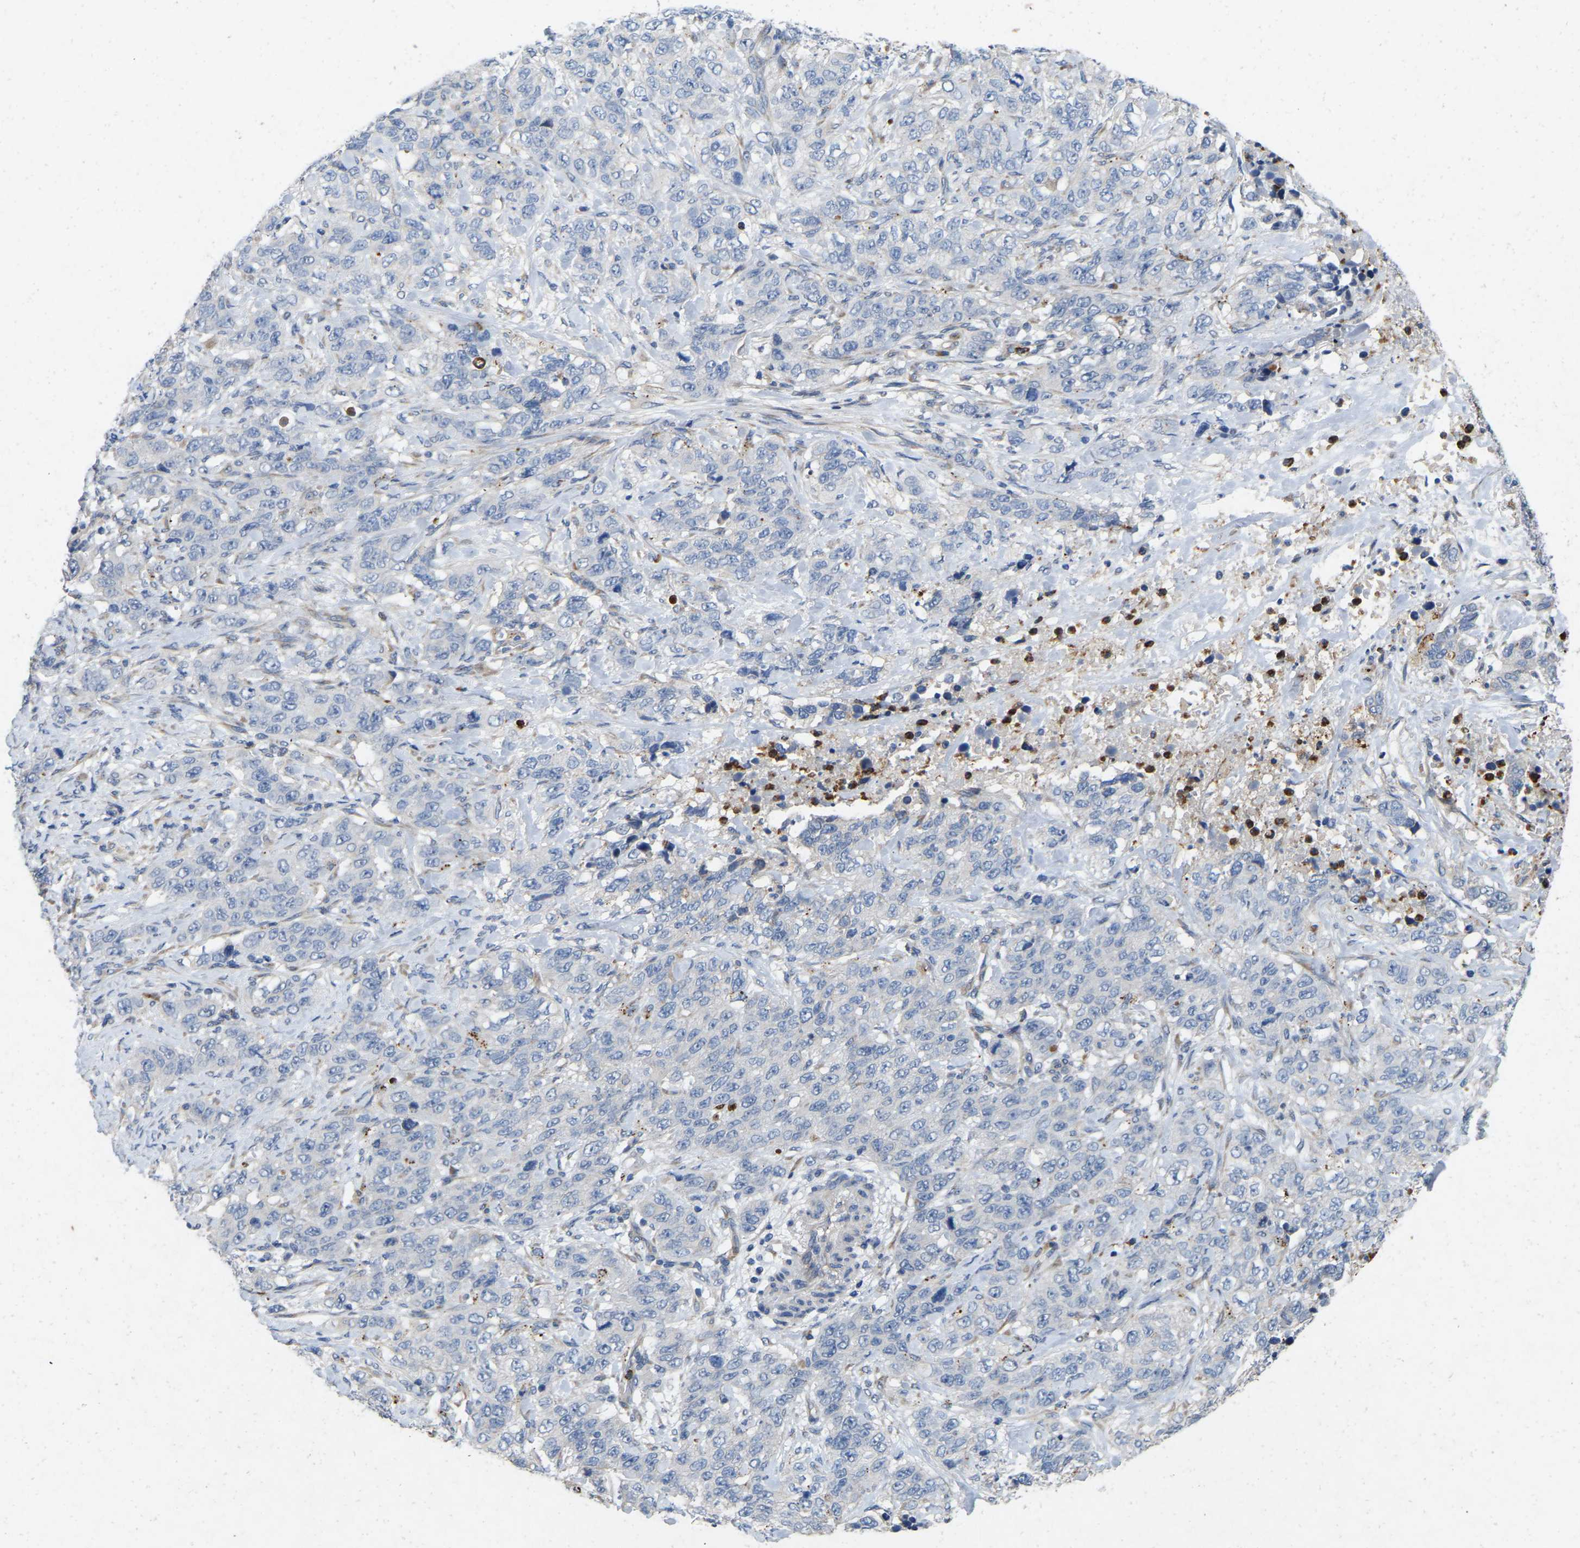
{"staining": {"intensity": "negative", "quantity": "none", "location": "none"}, "tissue": "stomach cancer", "cell_type": "Tumor cells", "image_type": "cancer", "snomed": [{"axis": "morphology", "description": "Adenocarcinoma, NOS"}, {"axis": "topography", "description": "Stomach"}], "caption": "Immunohistochemistry (IHC) histopathology image of human adenocarcinoma (stomach) stained for a protein (brown), which demonstrates no expression in tumor cells. (Stains: DAB IHC with hematoxylin counter stain, Microscopy: brightfield microscopy at high magnification).", "gene": "RHEB", "patient": {"sex": "male", "age": 48}}